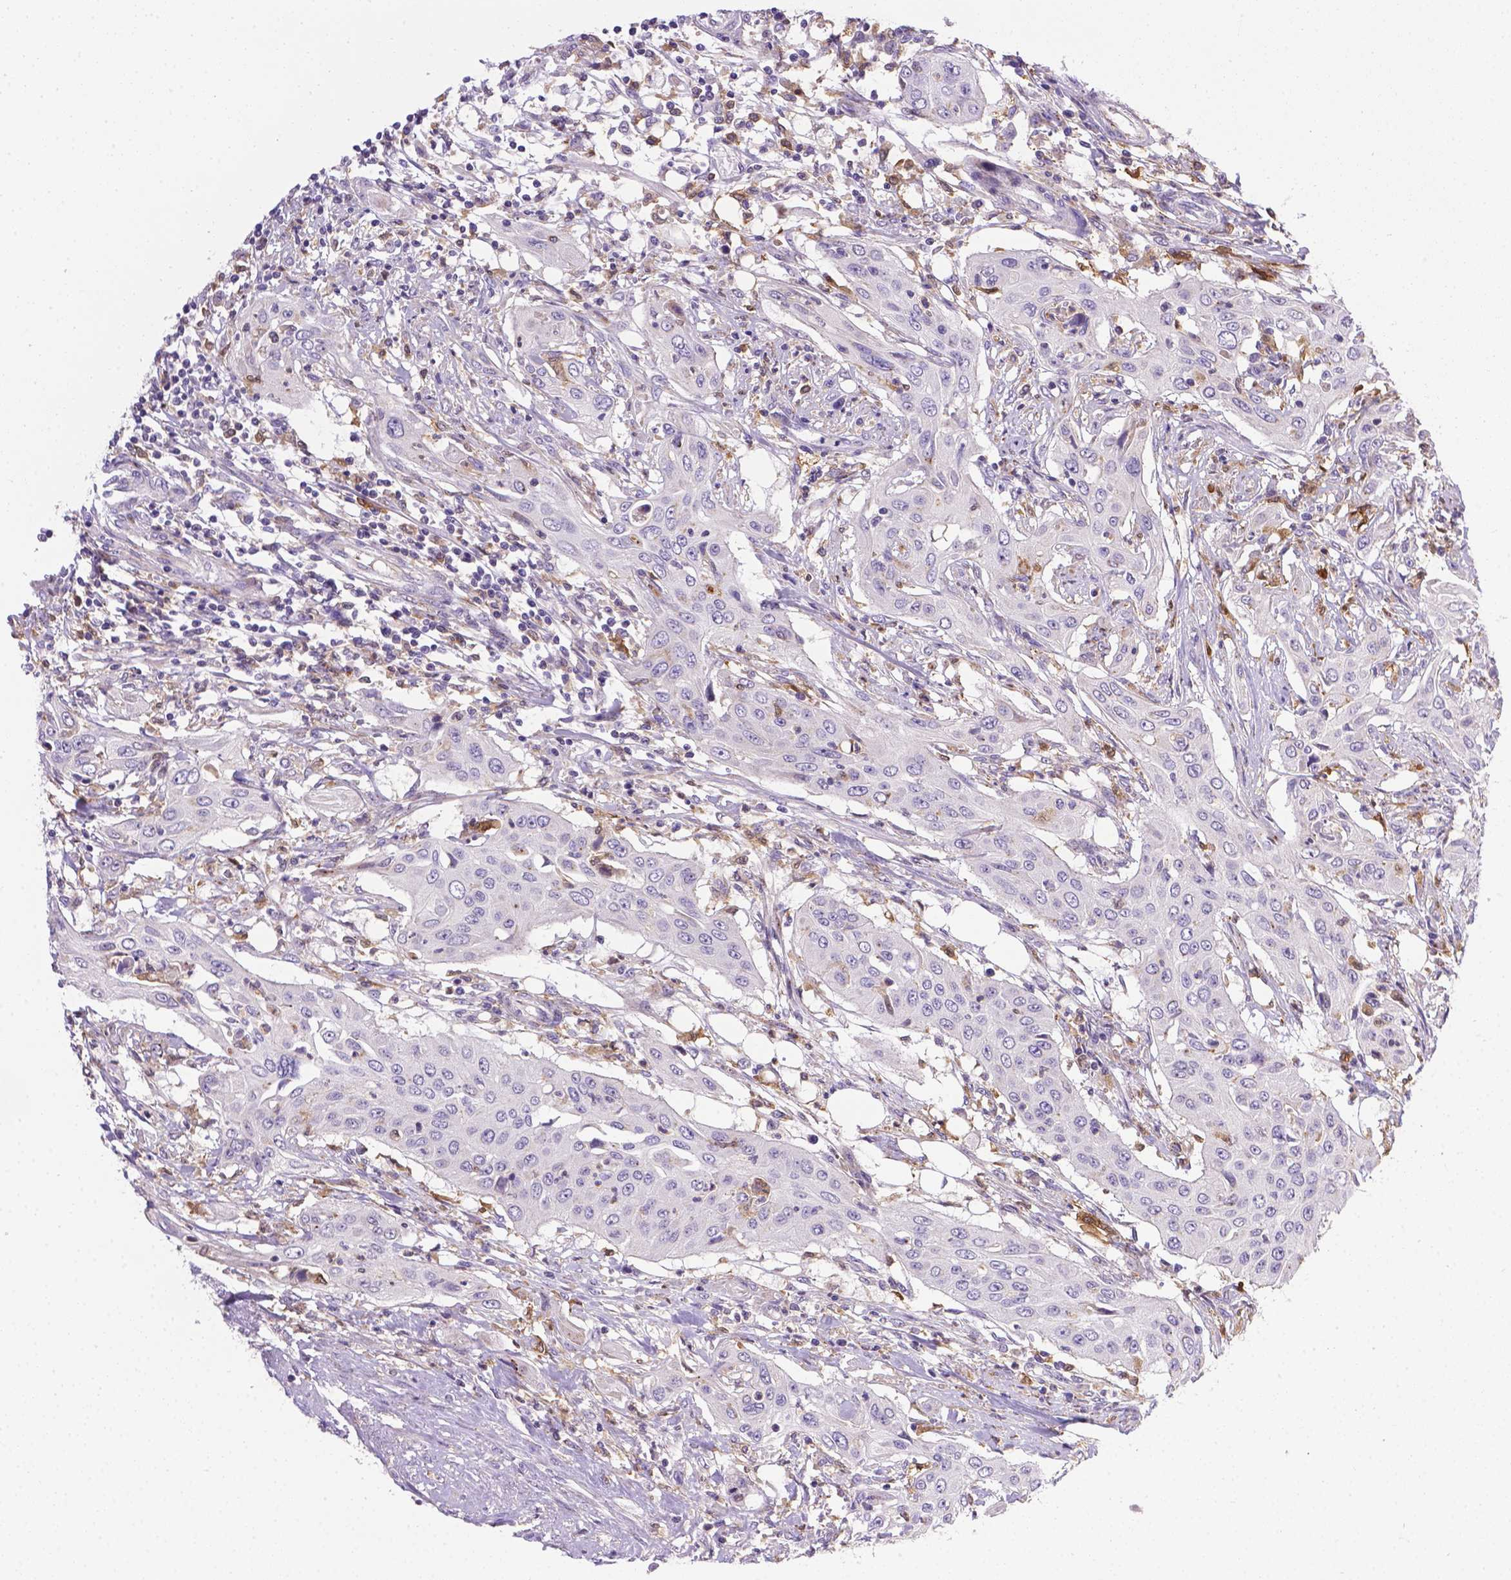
{"staining": {"intensity": "negative", "quantity": "none", "location": "none"}, "tissue": "urothelial cancer", "cell_type": "Tumor cells", "image_type": "cancer", "snomed": [{"axis": "morphology", "description": "Urothelial carcinoma, High grade"}, {"axis": "topography", "description": "Urinary bladder"}], "caption": "This is an immunohistochemistry micrograph of urothelial cancer. There is no positivity in tumor cells.", "gene": "TM4SF18", "patient": {"sex": "male", "age": 82}}